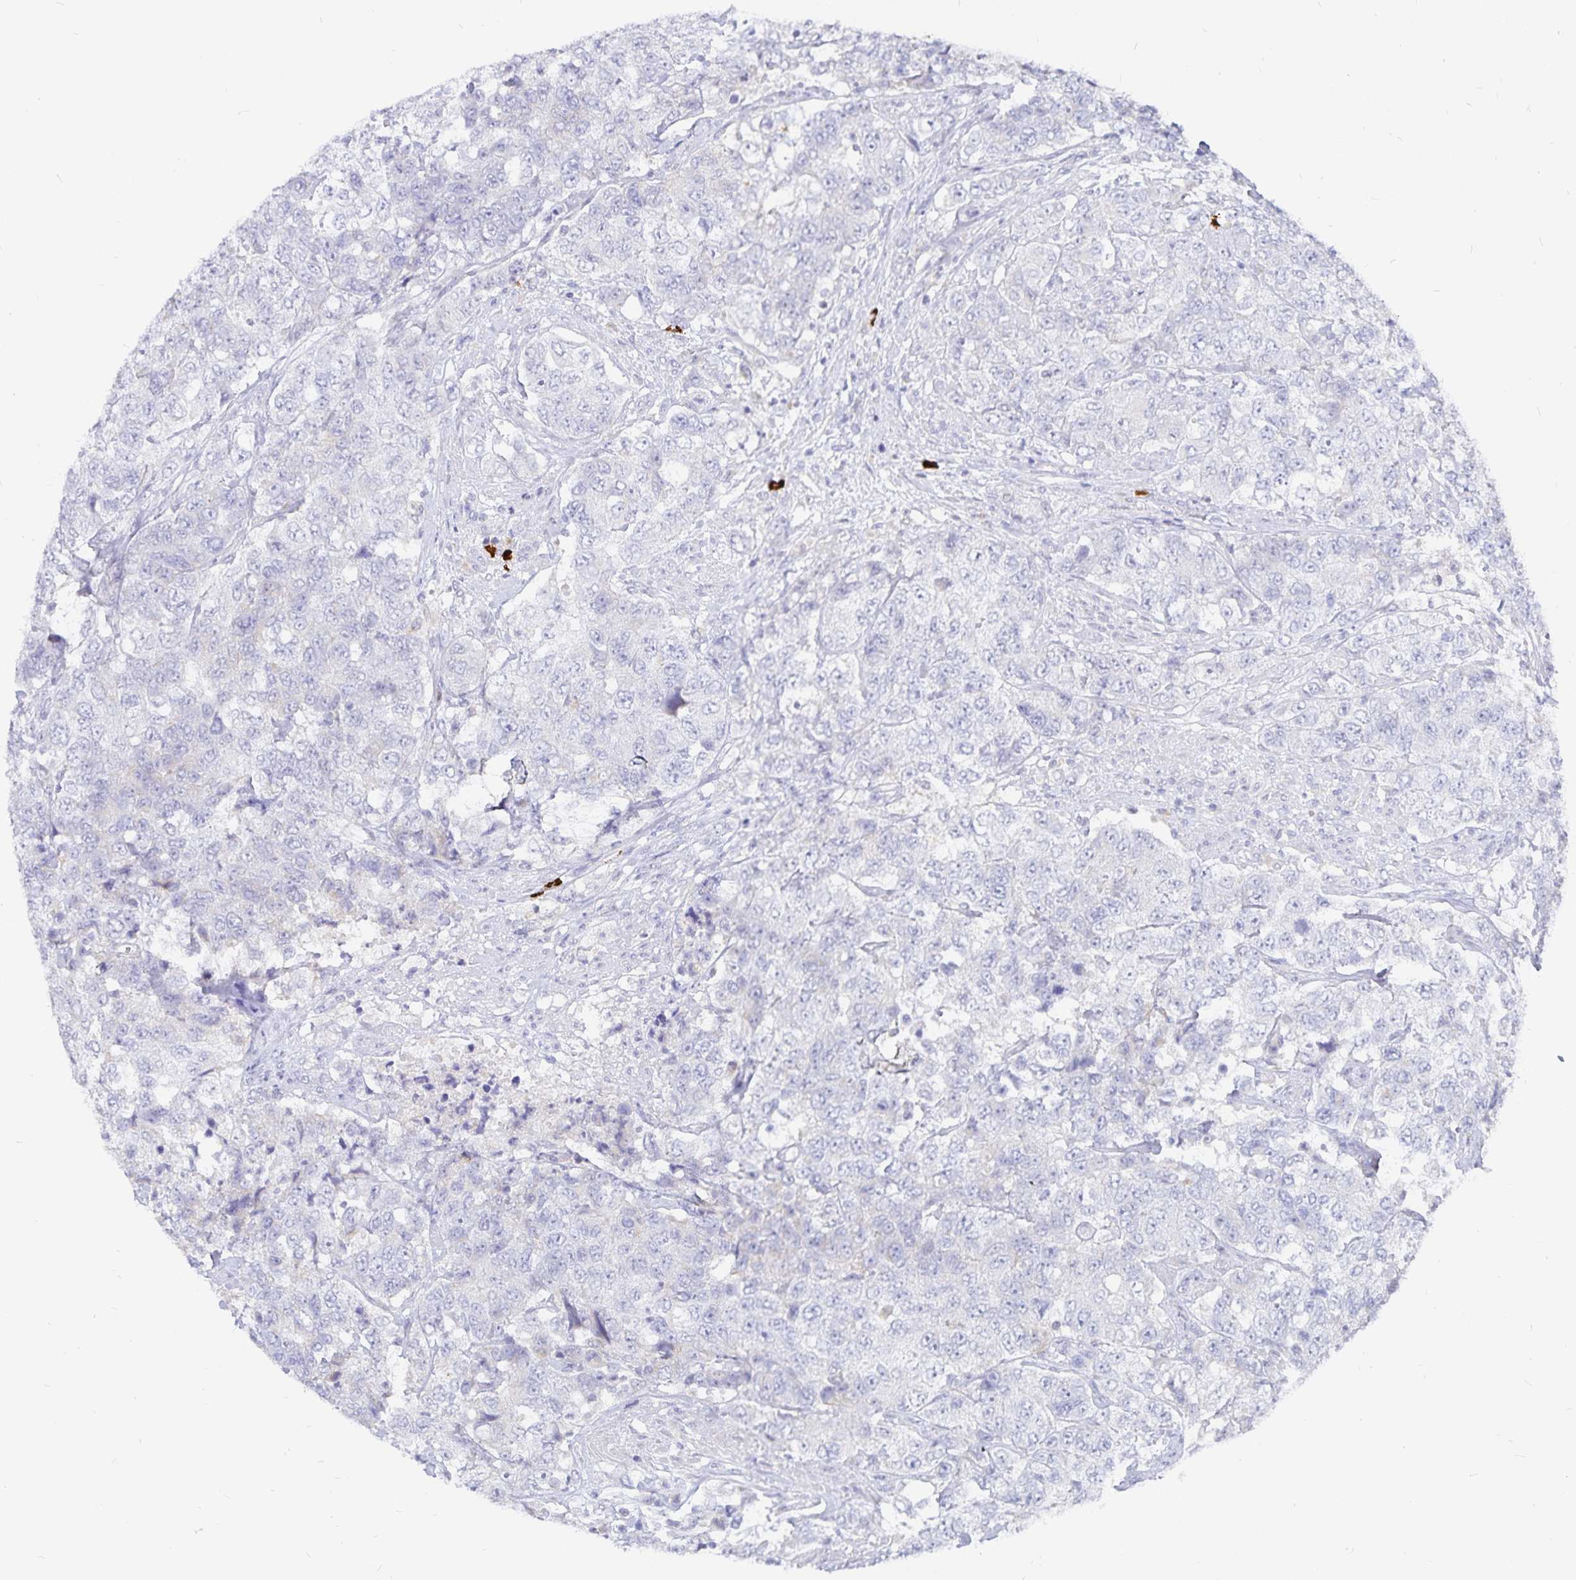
{"staining": {"intensity": "negative", "quantity": "none", "location": "none"}, "tissue": "urothelial cancer", "cell_type": "Tumor cells", "image_type": "cancer", "snomed": [{"axis": "morphology", "description": "Urothelial carcinoma, High grade"}, {"axis": "topography", "description": "Urinary bladder"}], "caption": "Urothelial cancer stained for a protein using IHC reveals no expression tumor cells.", "gene": "PKHD1", "patient": {"sex": "female", "age": 78}}